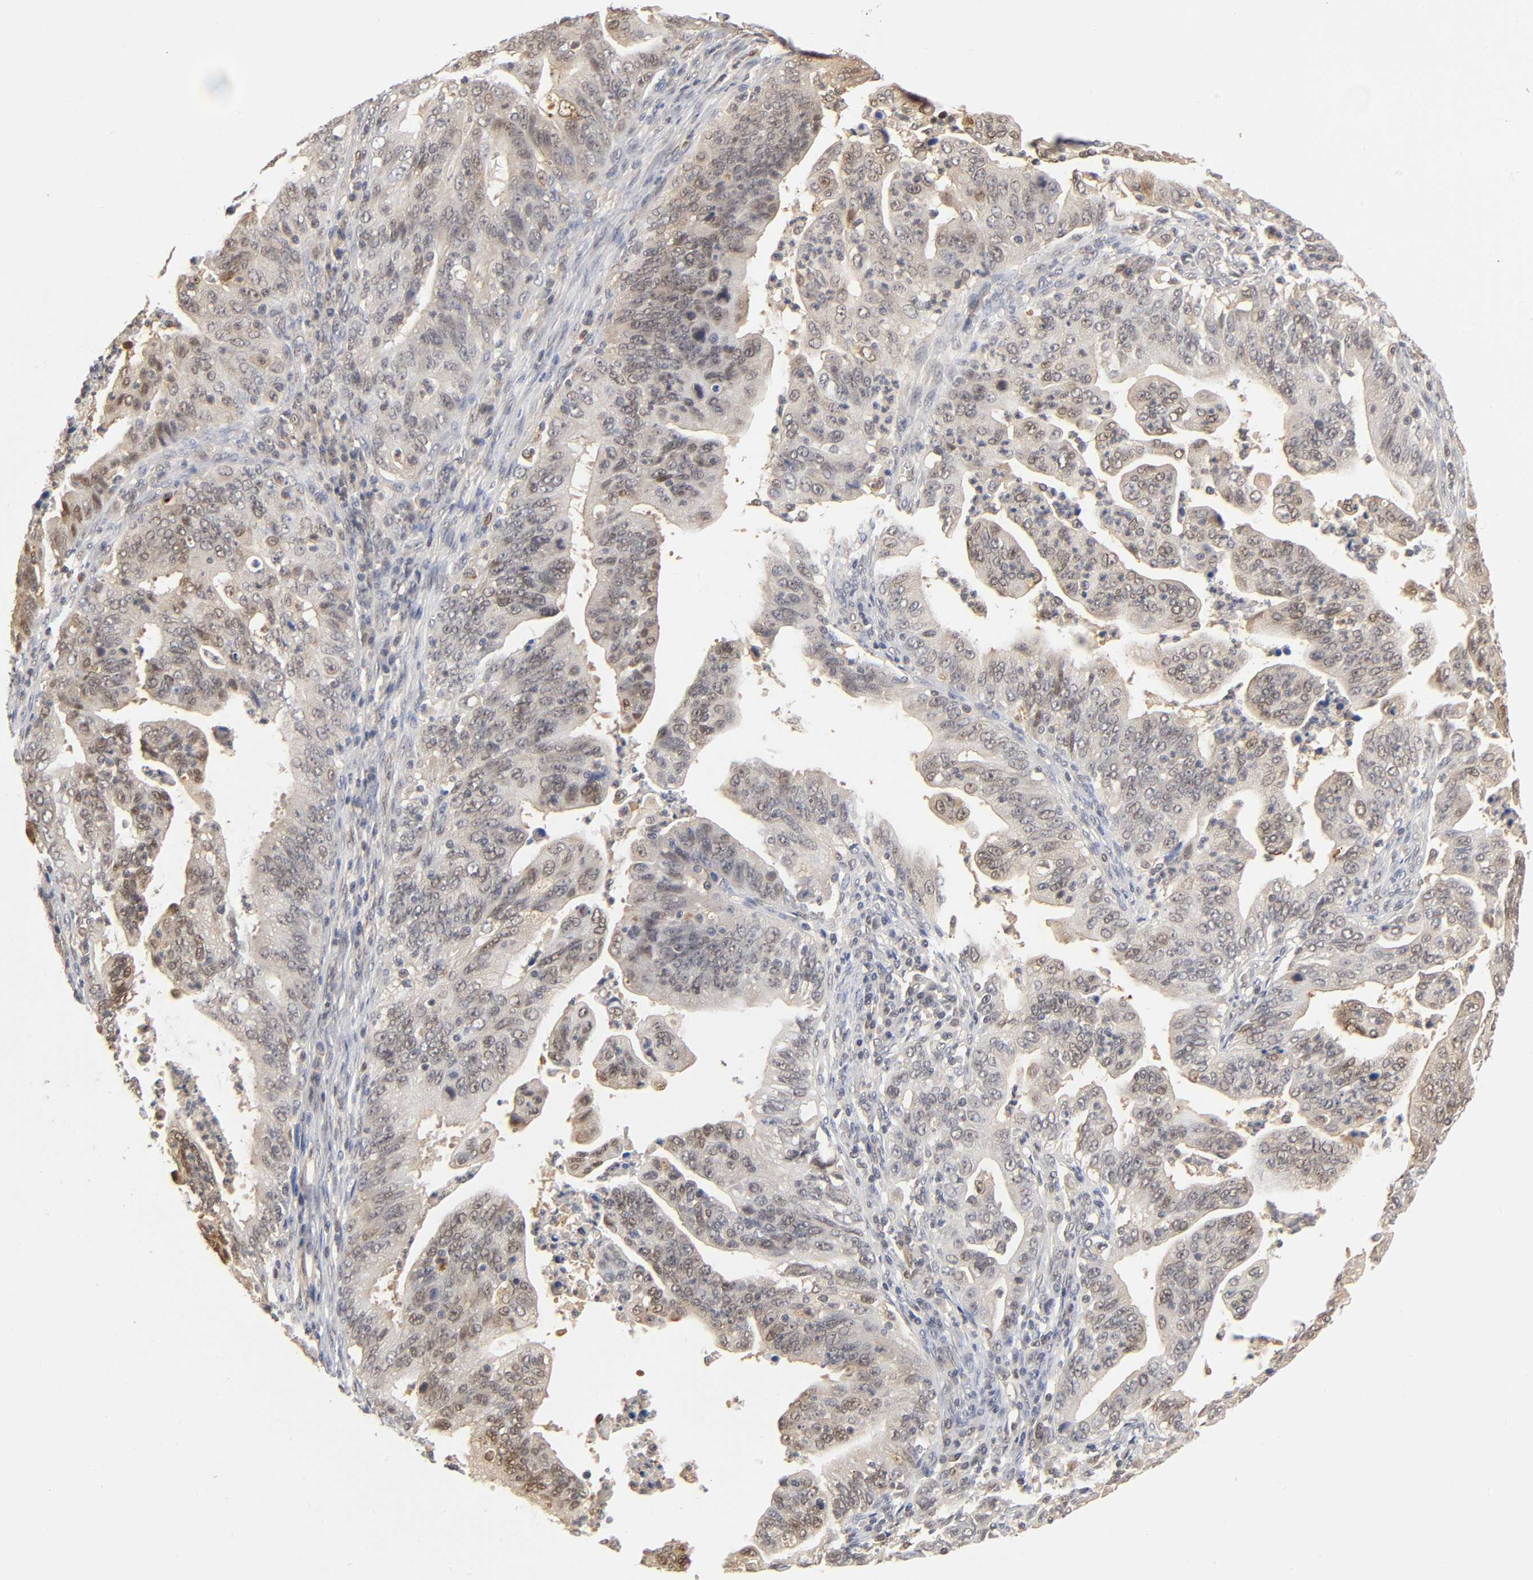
{"staining": {"intensity": "weak", "quantity": ">75%", "location": "cytoplasmic/membranous"}, "tissue": "stomach cancer", "cell_type": "Tumor cells", "image_type": "cancer", "snomed": [{"axis": "morphology", "description": "Adenocarcinoma, NOS"}, {"axis": "topography", "description": "Stomach, upper"}], "caption": "Protein expression by immunohistochemistry (IHC) reveals weak cytoplasmic/membranous staining in approximately >75% of tumor cells in adenocarcinoma (stomach). The staining was performed using DAB (3,3'-diaminobenzidine), with brown indicating positive protein expression. Nuclei are stained blue with hematoxylin.", "gene": "DFFB", "patient": {"sex": "female", "age": 50}}